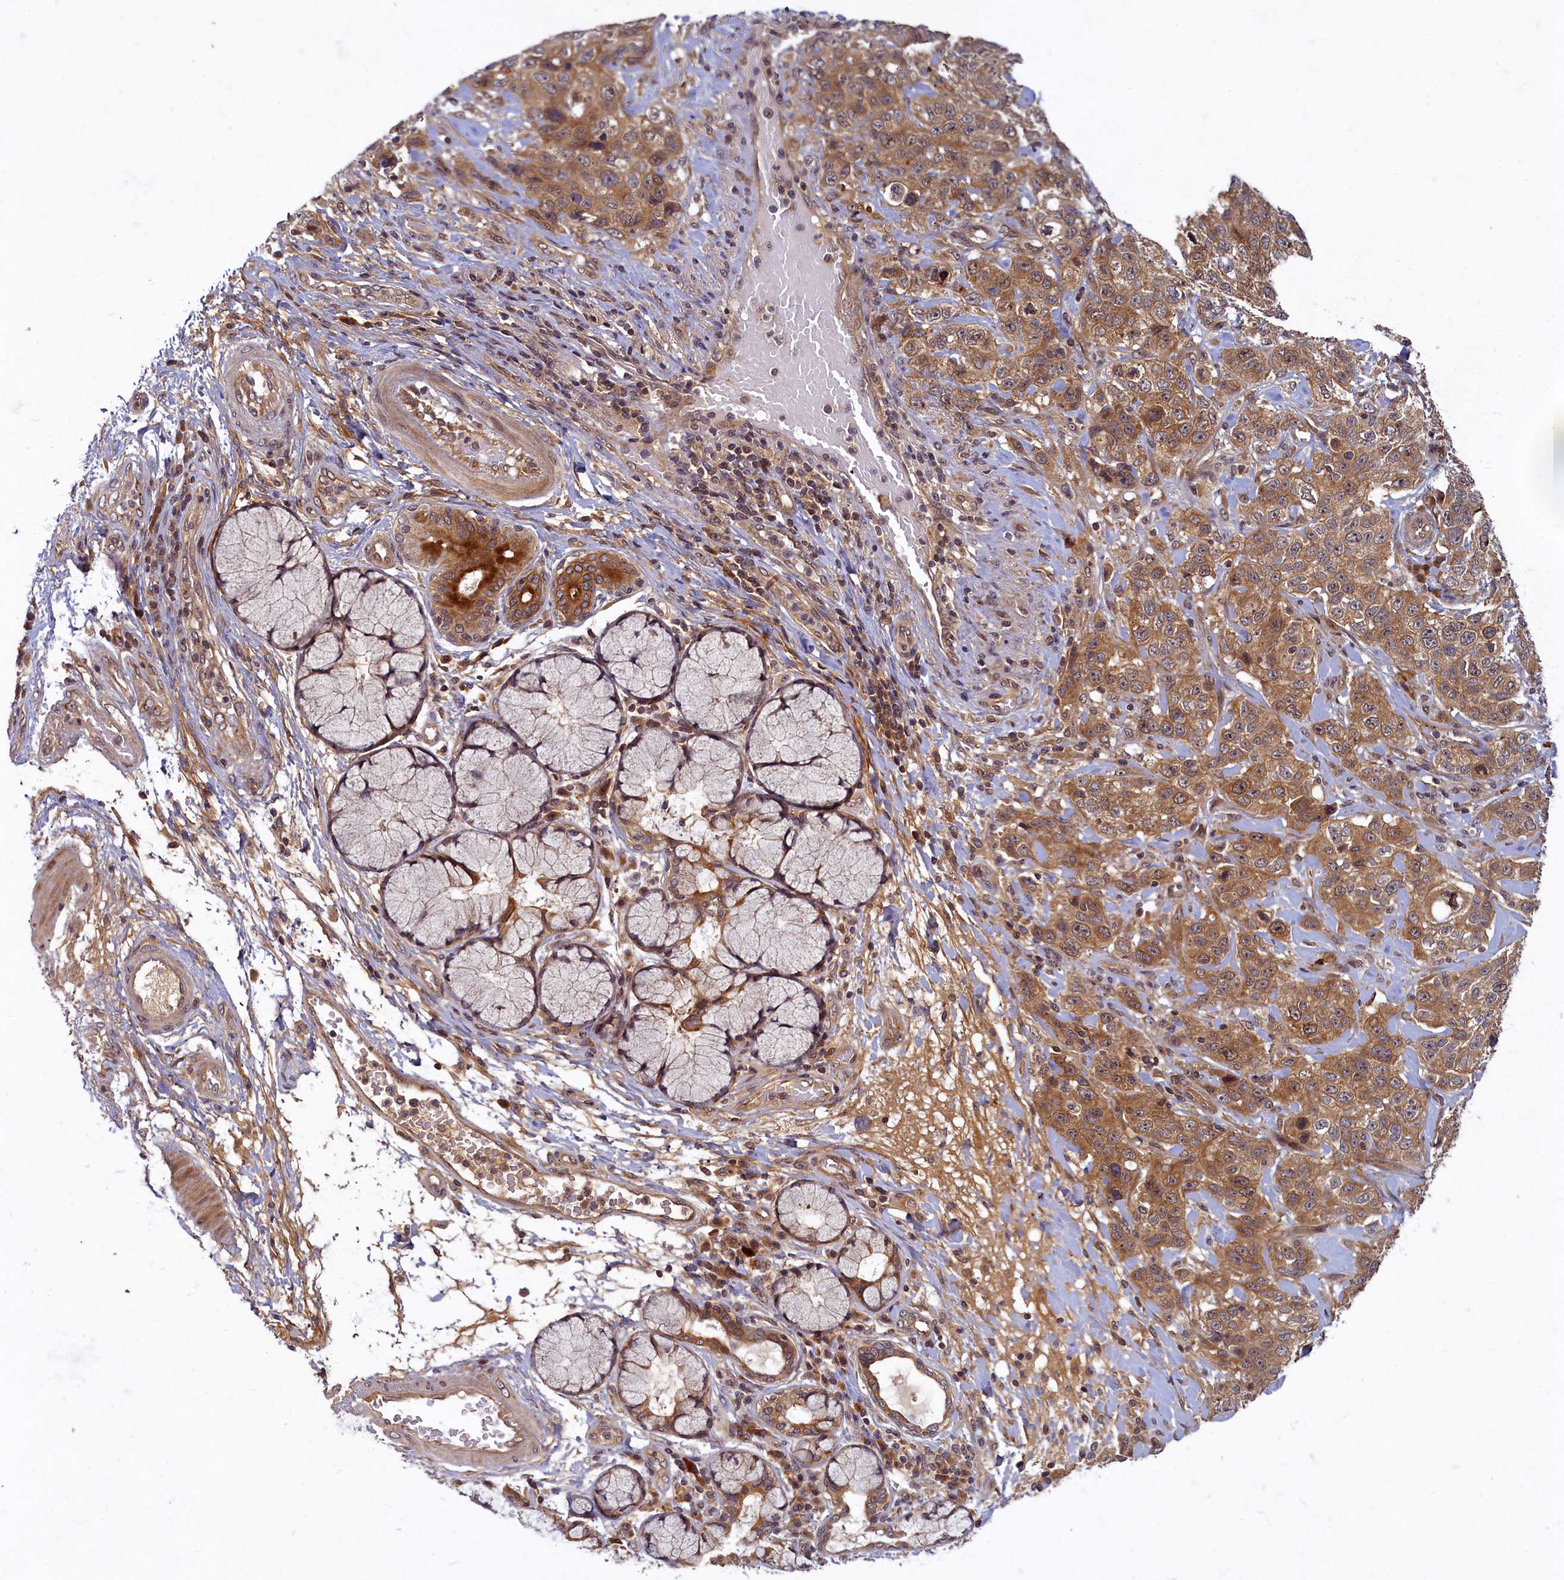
{"staining": {"intensity": "moderate", "quantity": ">75%", "location": "cytoplasmic/membranous"}, "tissue": "stomach cancer", "cell_type": "Tumor cells", "image_type": "cancer", "snomed": [{"axis": "morphology", "description": "Adenocarcinoma, NOS"}, {"axis": "topography", "description": "Stomach"}], "caption": "Immunohistochemistry staining of stomach cancer (adenocarcinoma), which reveals medium levels of moderate cytoplasmic/membranous positivity in approximately >75% of tumor cells indicating moderate cytoplasmic/membranous protein expression. The staining was performed using DAB (3,3'-diaminobenzidine) (brown) for protein detection and nuclei were counterstained in hematoxylin (blue).", "gene": "BICD1", "patient": {"sex": "male", "age": 48}}